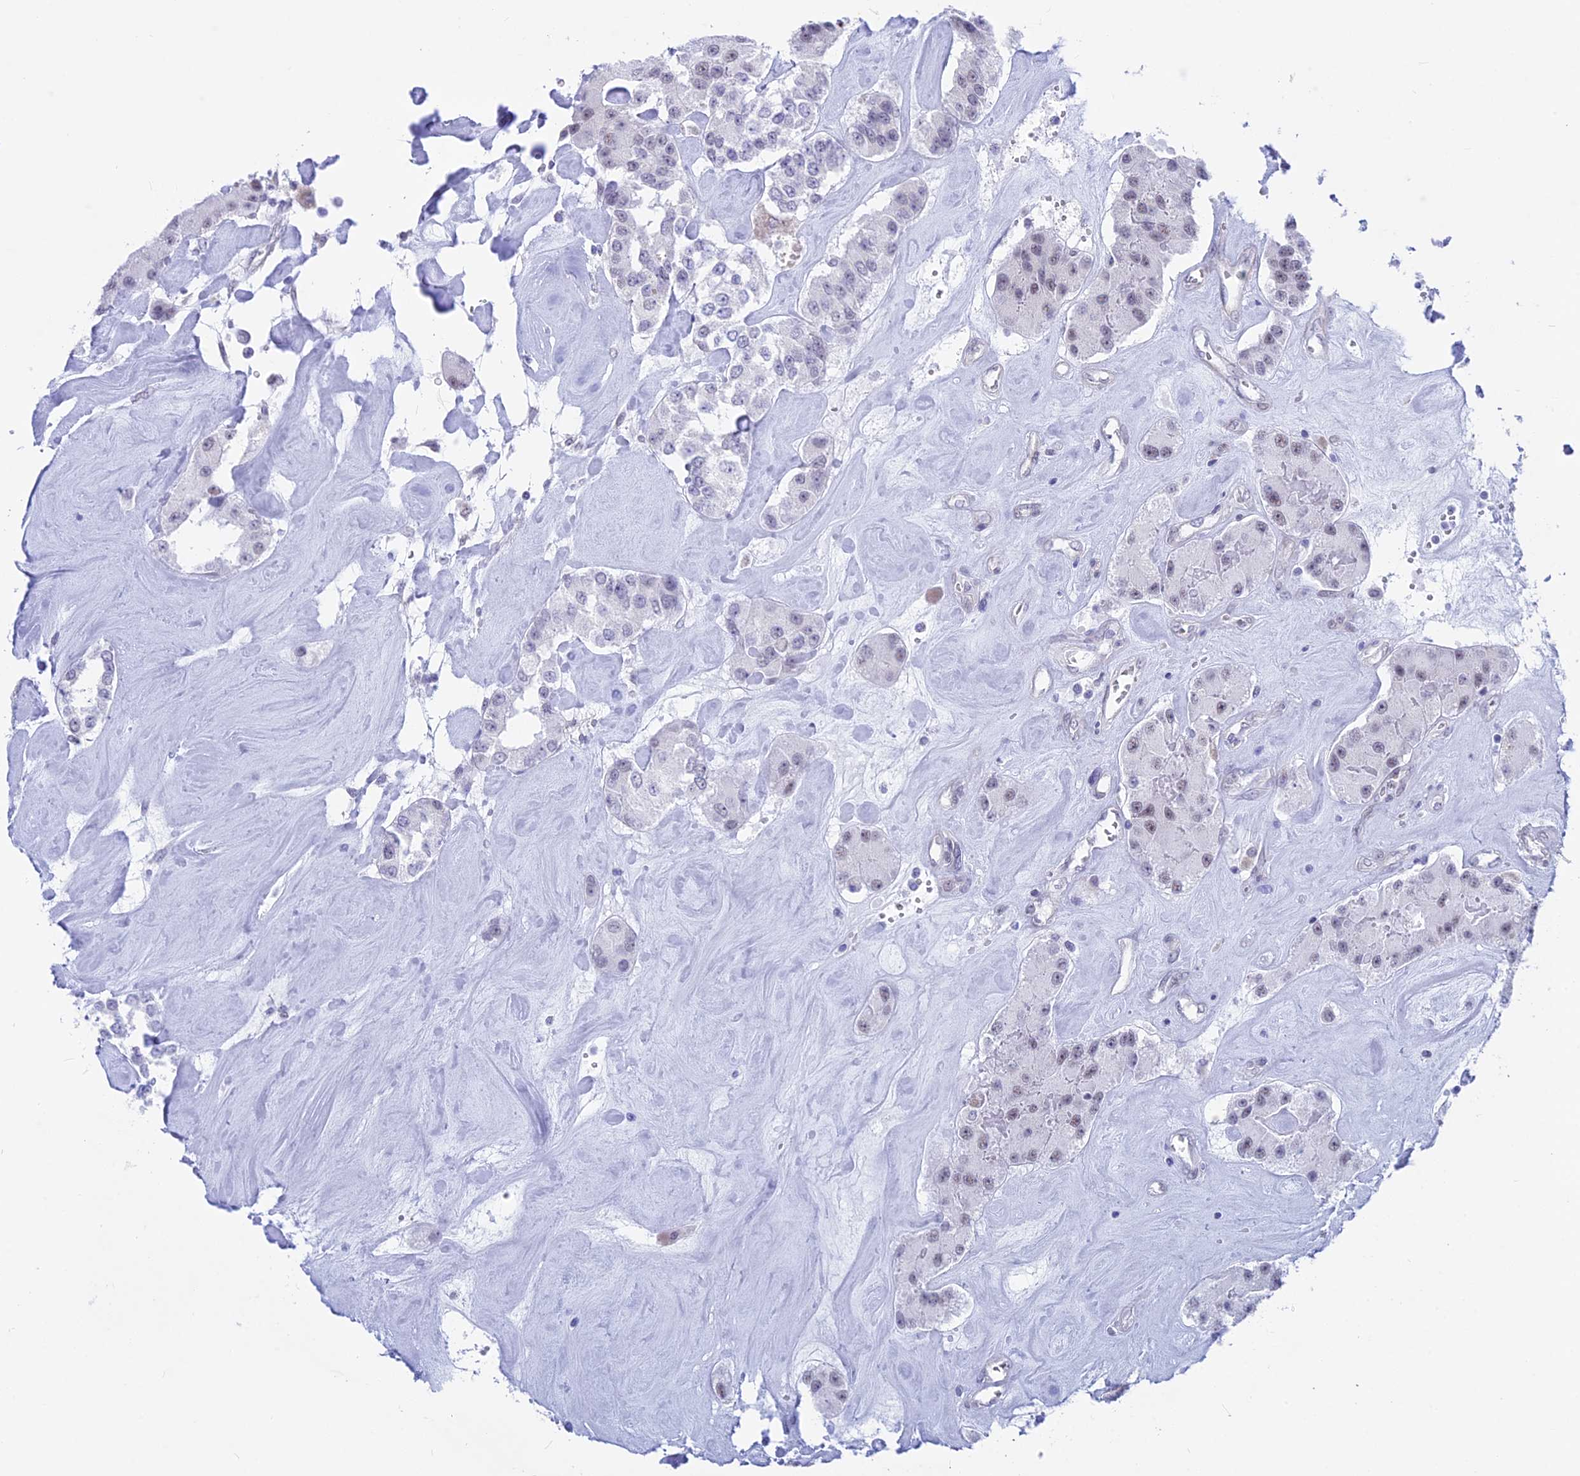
{"staining": {"intensity": "weak", "quantity": "<25%", "location": "nuclear"}, "tissue": "carcinoid", "cell_type": "Tumor cells", "image_type": "cancer", "snomed": [{"axis": "morphology", "description": "Carcinoid, malignant, NOS"}, {"axis": "topography", "description": "Pancreas"}], "caption": "This is a image of immunohistochemistry staining of malignant carcinoid, which shows no expression in tumor cells.", "gene": "SRSF5", "patient": {"sex": "male", "age": 41}}